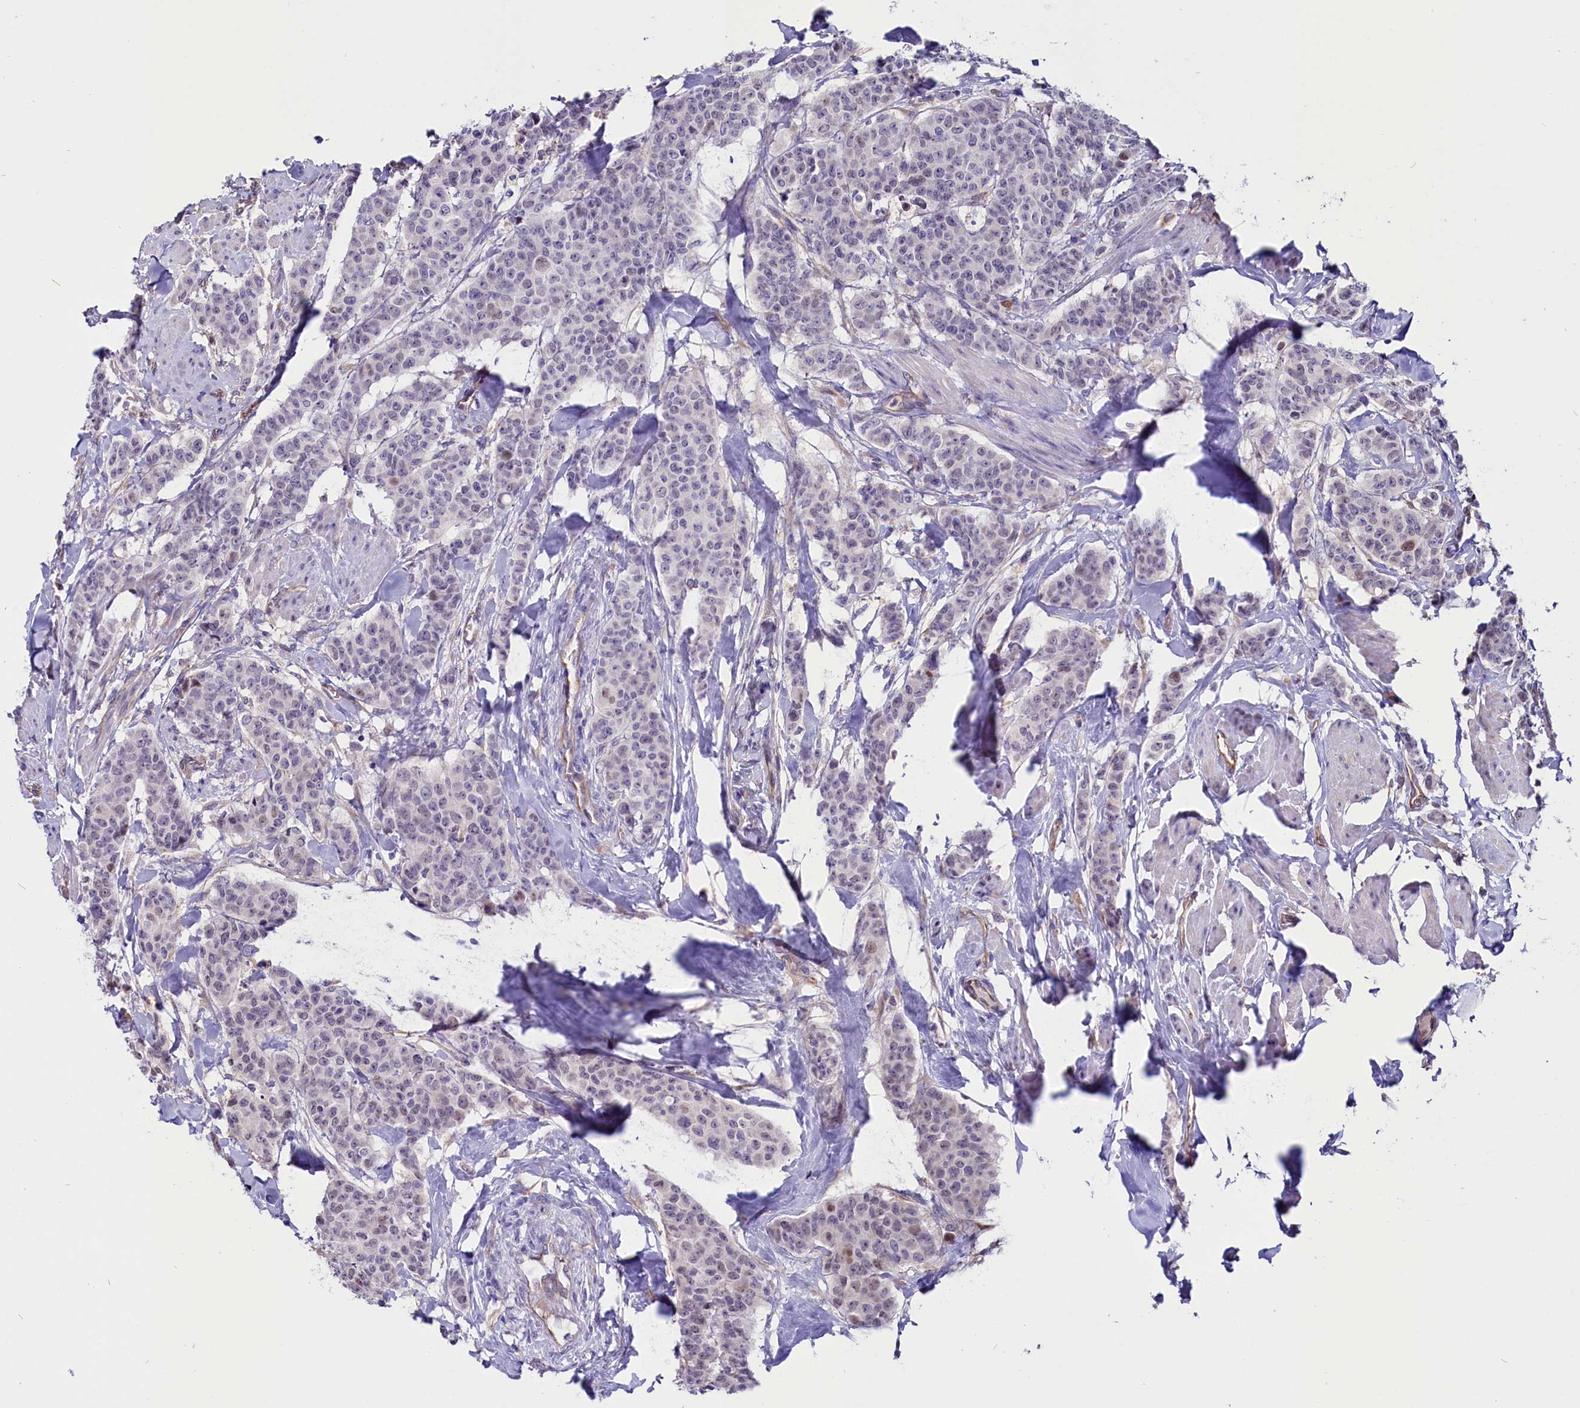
{"staining": {"intensity": "negative", "quantity": "none", "location": "none"}, "tissue": "breast cancer", "cell_type": "Tumor cells", "image_type": "cancer", "snomed": [{"axis": "morphology", "description": "Duct carcinoma"}, {"axis": "topography", "description": "Breast"}], "caption": "Histopathology image shows no protein staining in tumor cells of breast cancer tissue.", "gene": "PDILT", "patient": {"sex": "female", "age": 40}}